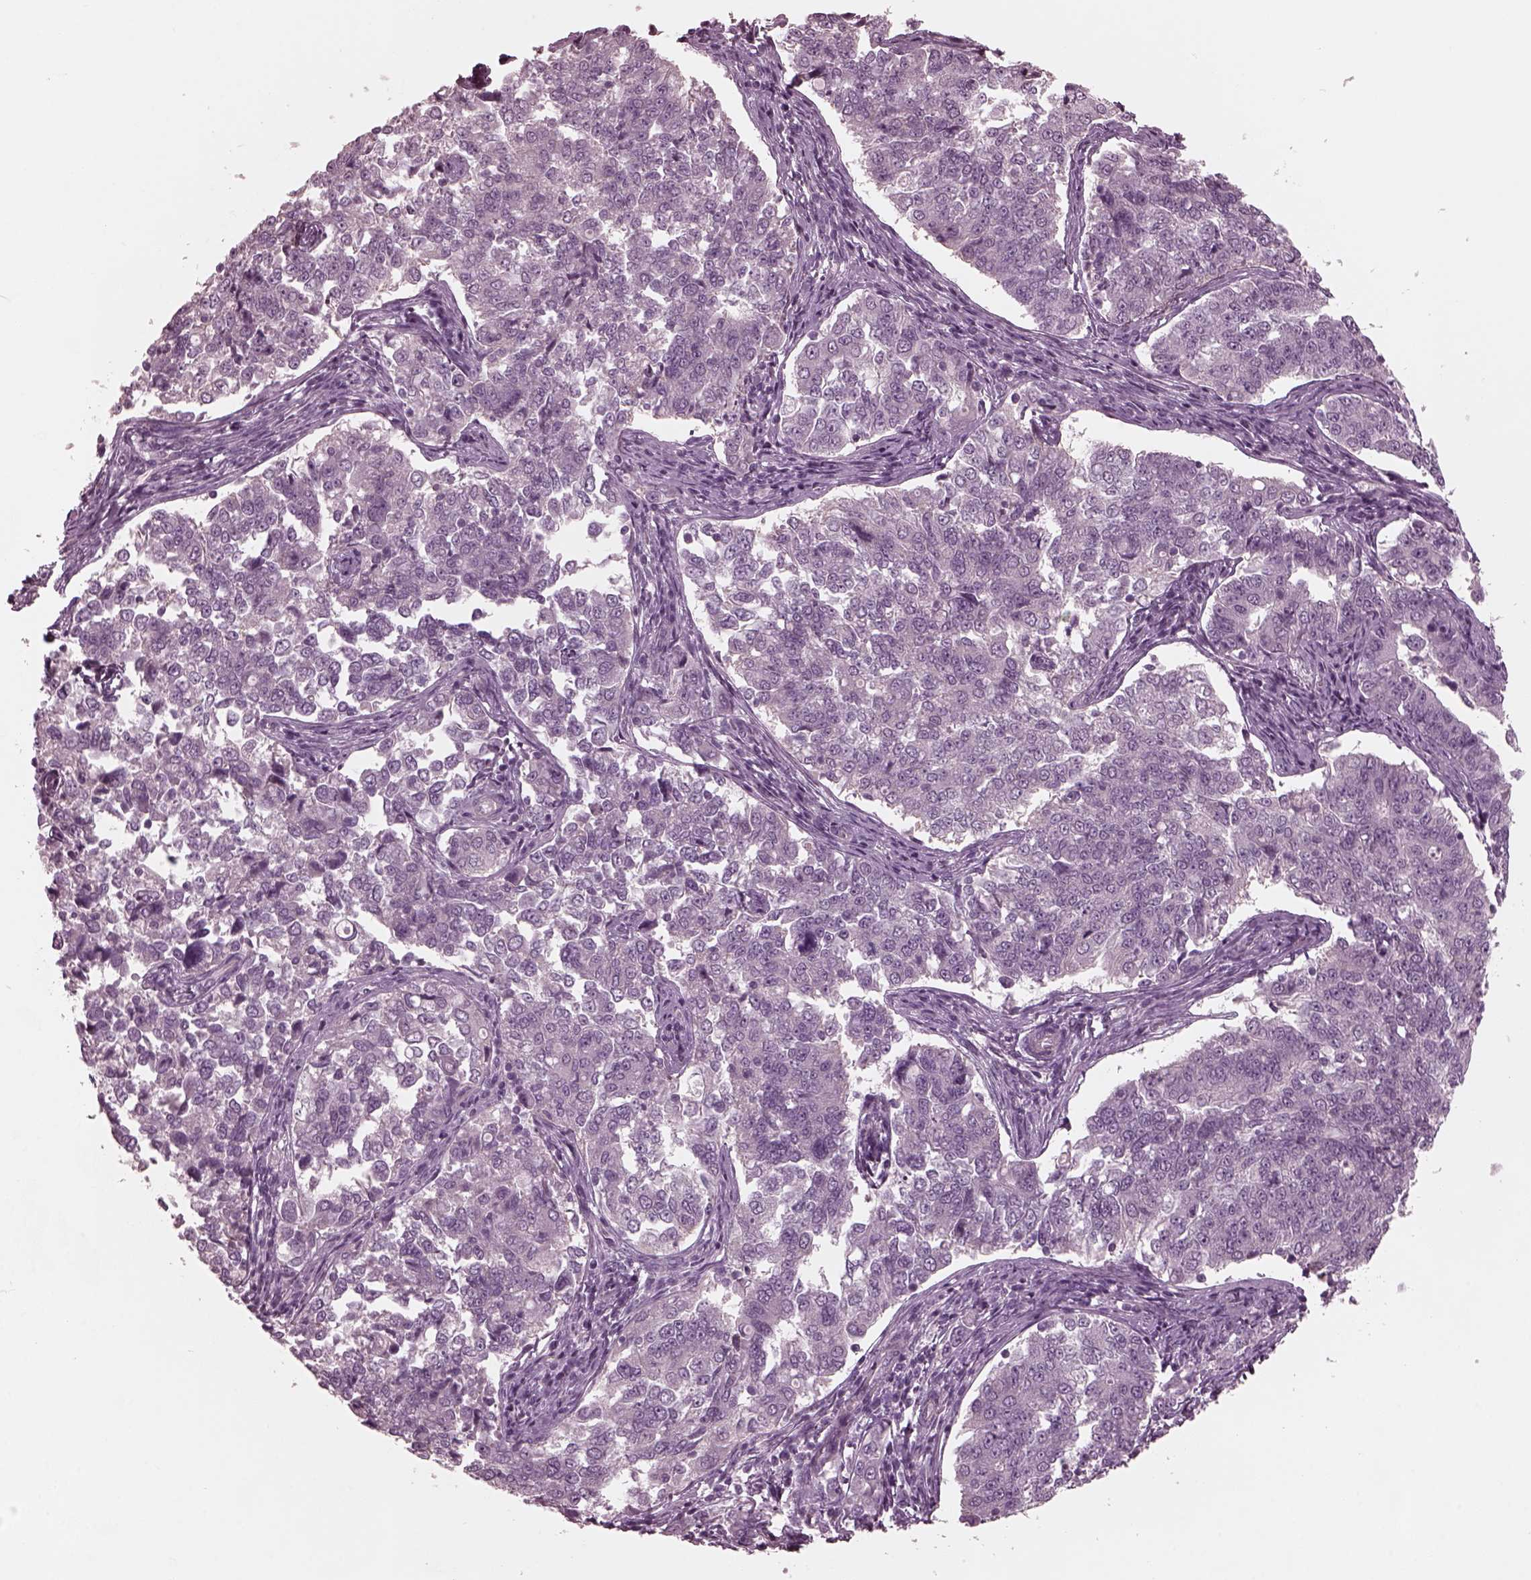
{"staining": {"intensity": "negative", "quantity": "none", "location": "none"}, "tissue": "endometrial cancer", "cell_type": "Tumor cells", "image_type": "cancer", "snomed": [{"axis": "morphology", "description": "Adenocarcinoma, NOS"}, {"axis": "topography", "description": "Endometrium"}], "caption": "A high-resolution image shows immunohistochemistry (IHC) staining of endometrial cancer, which demonstrates no significant positivity in tumor cells. Brightfield microscopy of IHC stained with DAB (brown) and hematoxylin (blue), captured at high magnification.", "gene": "KIF6", "patient": {"sex": "female", "age": 43}}